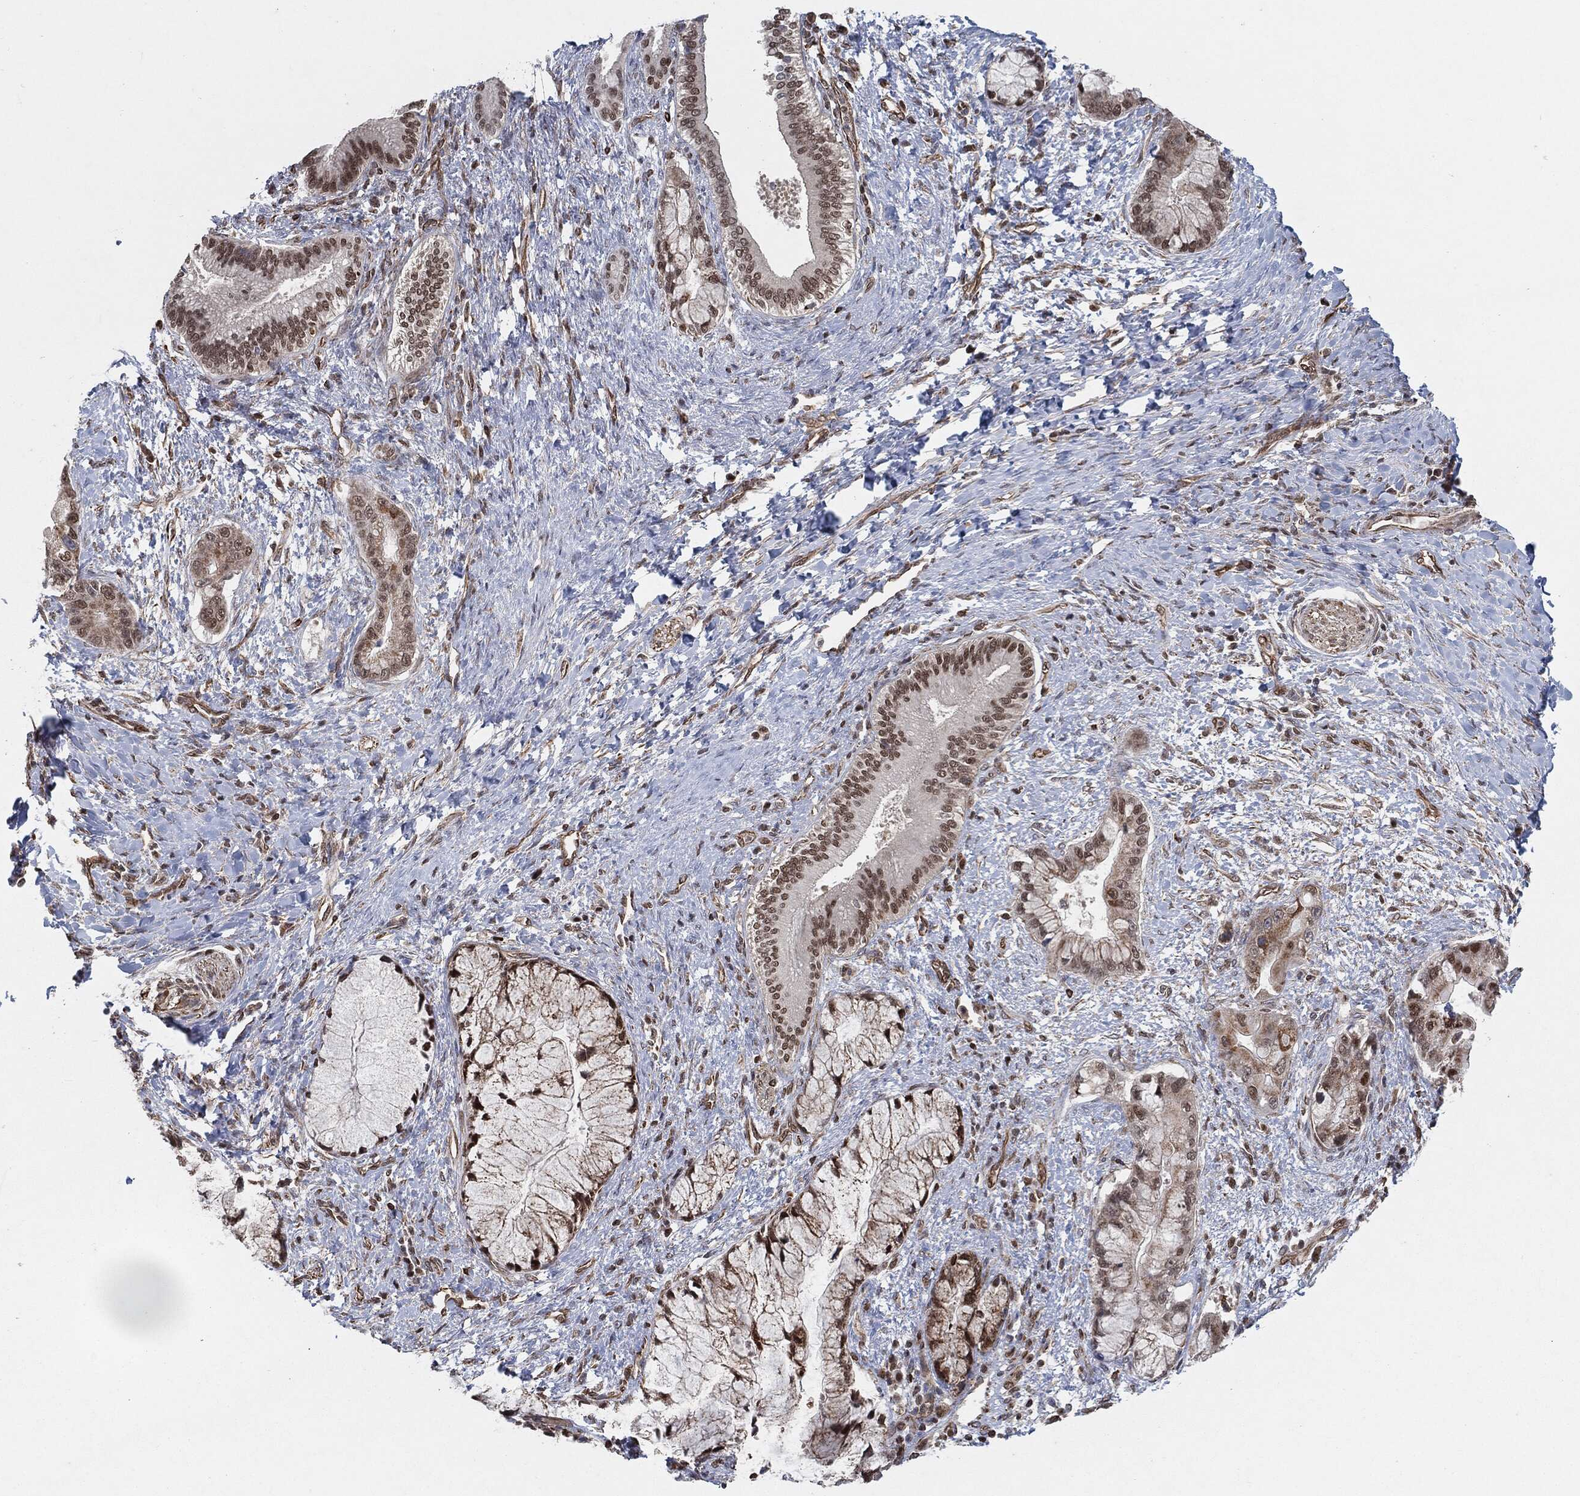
{"staining": {"intensity": "strong", "quantity": "<25%", "location": "nuclear"}, "tissue": "liver cancer", "cell_type": "Tumor cells", "image_type": "cancer", "snomed": [{"axis": "morphology", "description": "Normal tissue, NOS"}, {"axis": "morphology", "description": "Cholangiocarcinoma"}, {"axis": "topography", "description": "Liver"}, {"axis": "topography", "description": "Peripheral nerve tissue"}], "caption": "This photomicrograph displays immunohistochemistry staining of liver cancer, with medium strong nuclear staining in approximately <25% of tumor cells.", "gene": "TP53RK", "patient": {"sex": "male", "age": 50}}